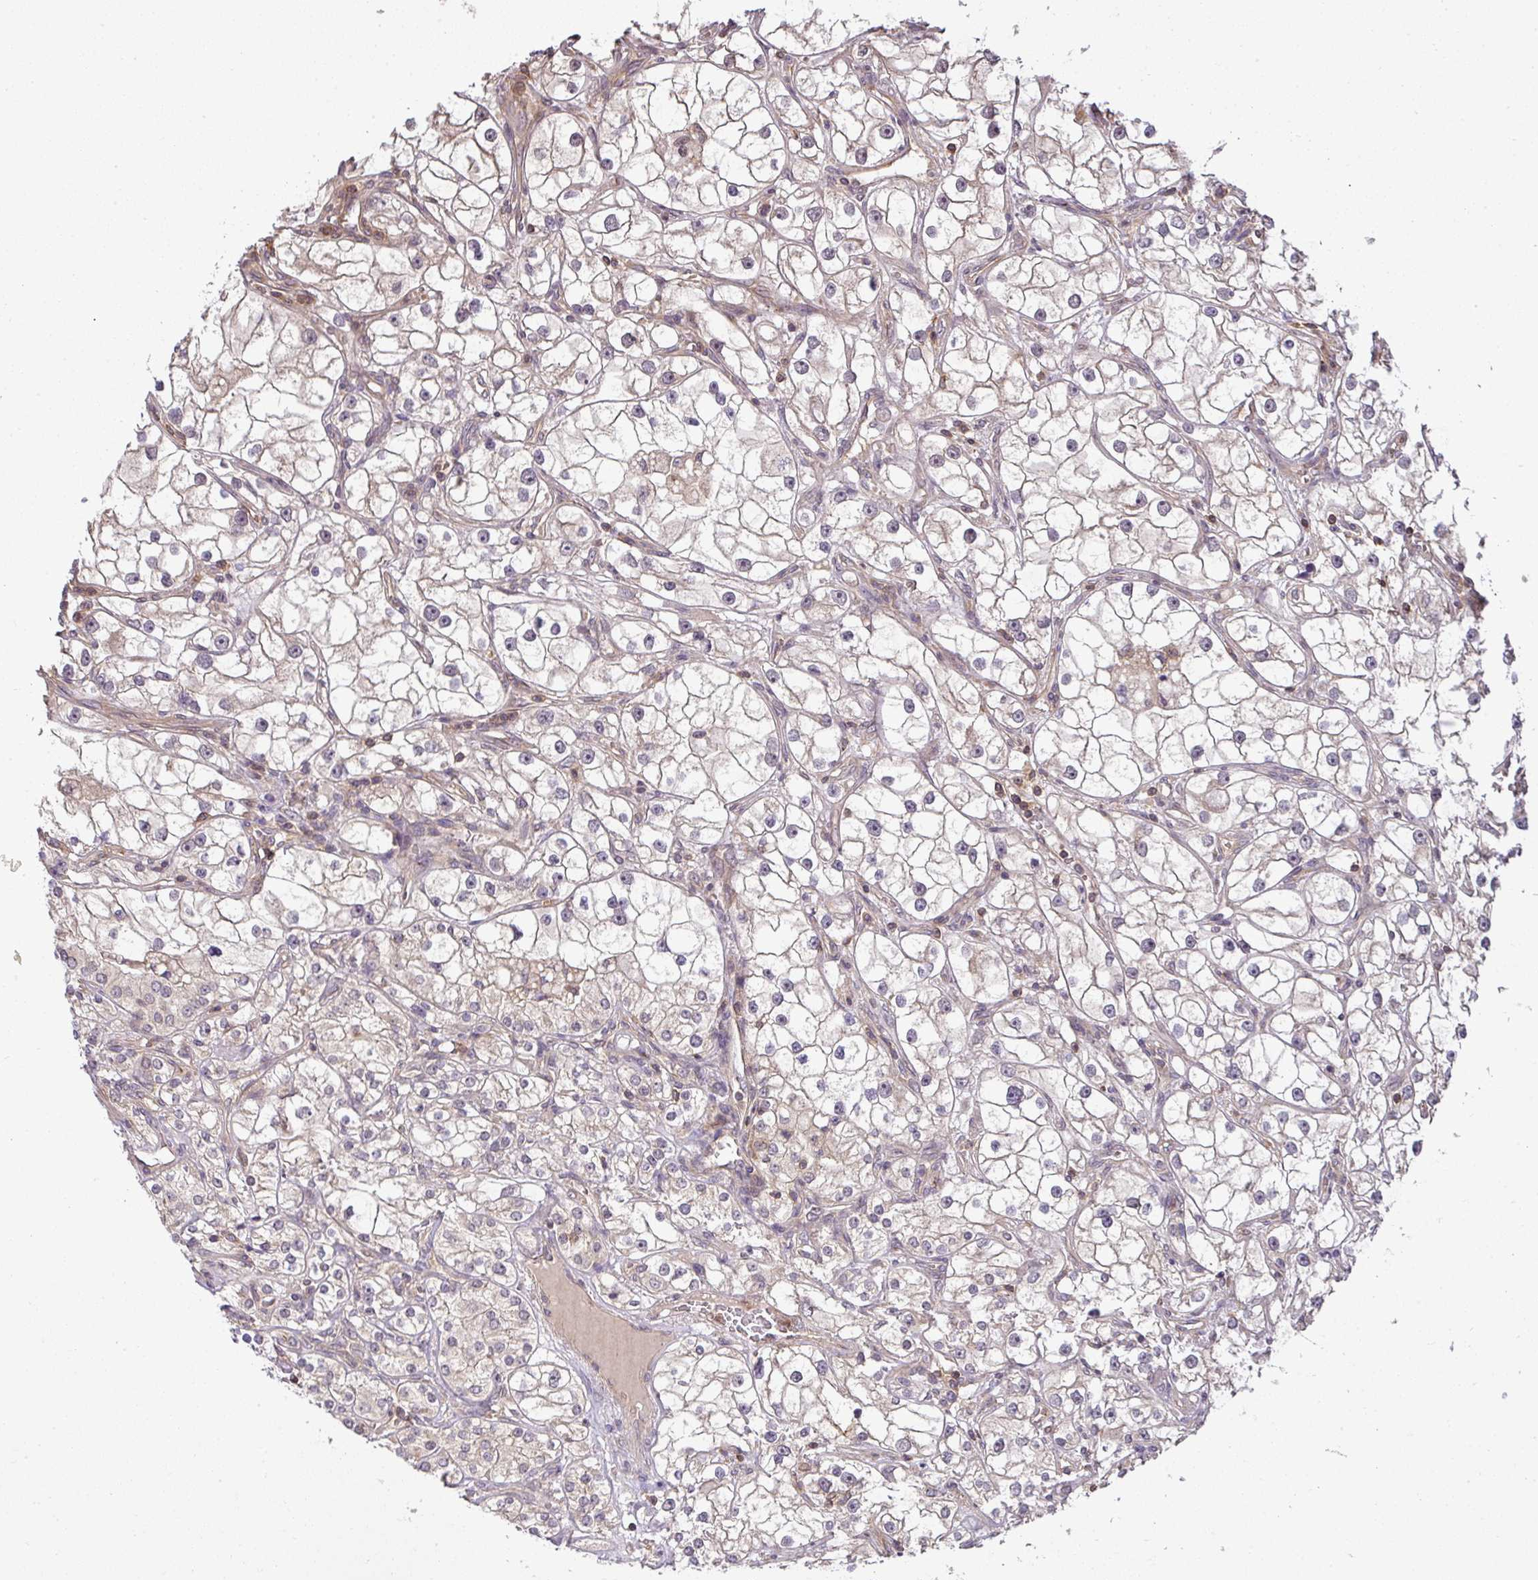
{"staining": {"intensity": "negative", "quantity": "none", "location": "none"}, "tissue": "renal cancer", "cell_type": "Tumor cells", "image_type": "cancer", "snomed": [{"axis": "morphology", "description": "Adenocarcinoma, NOS"}, {"axis": "topography", "description": "Kidney"}], "caption": "Tumor cells are negative for brown protein staining in renal cancer (adenocarcinoma).", "gene": "TCL1B", "patient": {"sex": "male", "age": 77}}